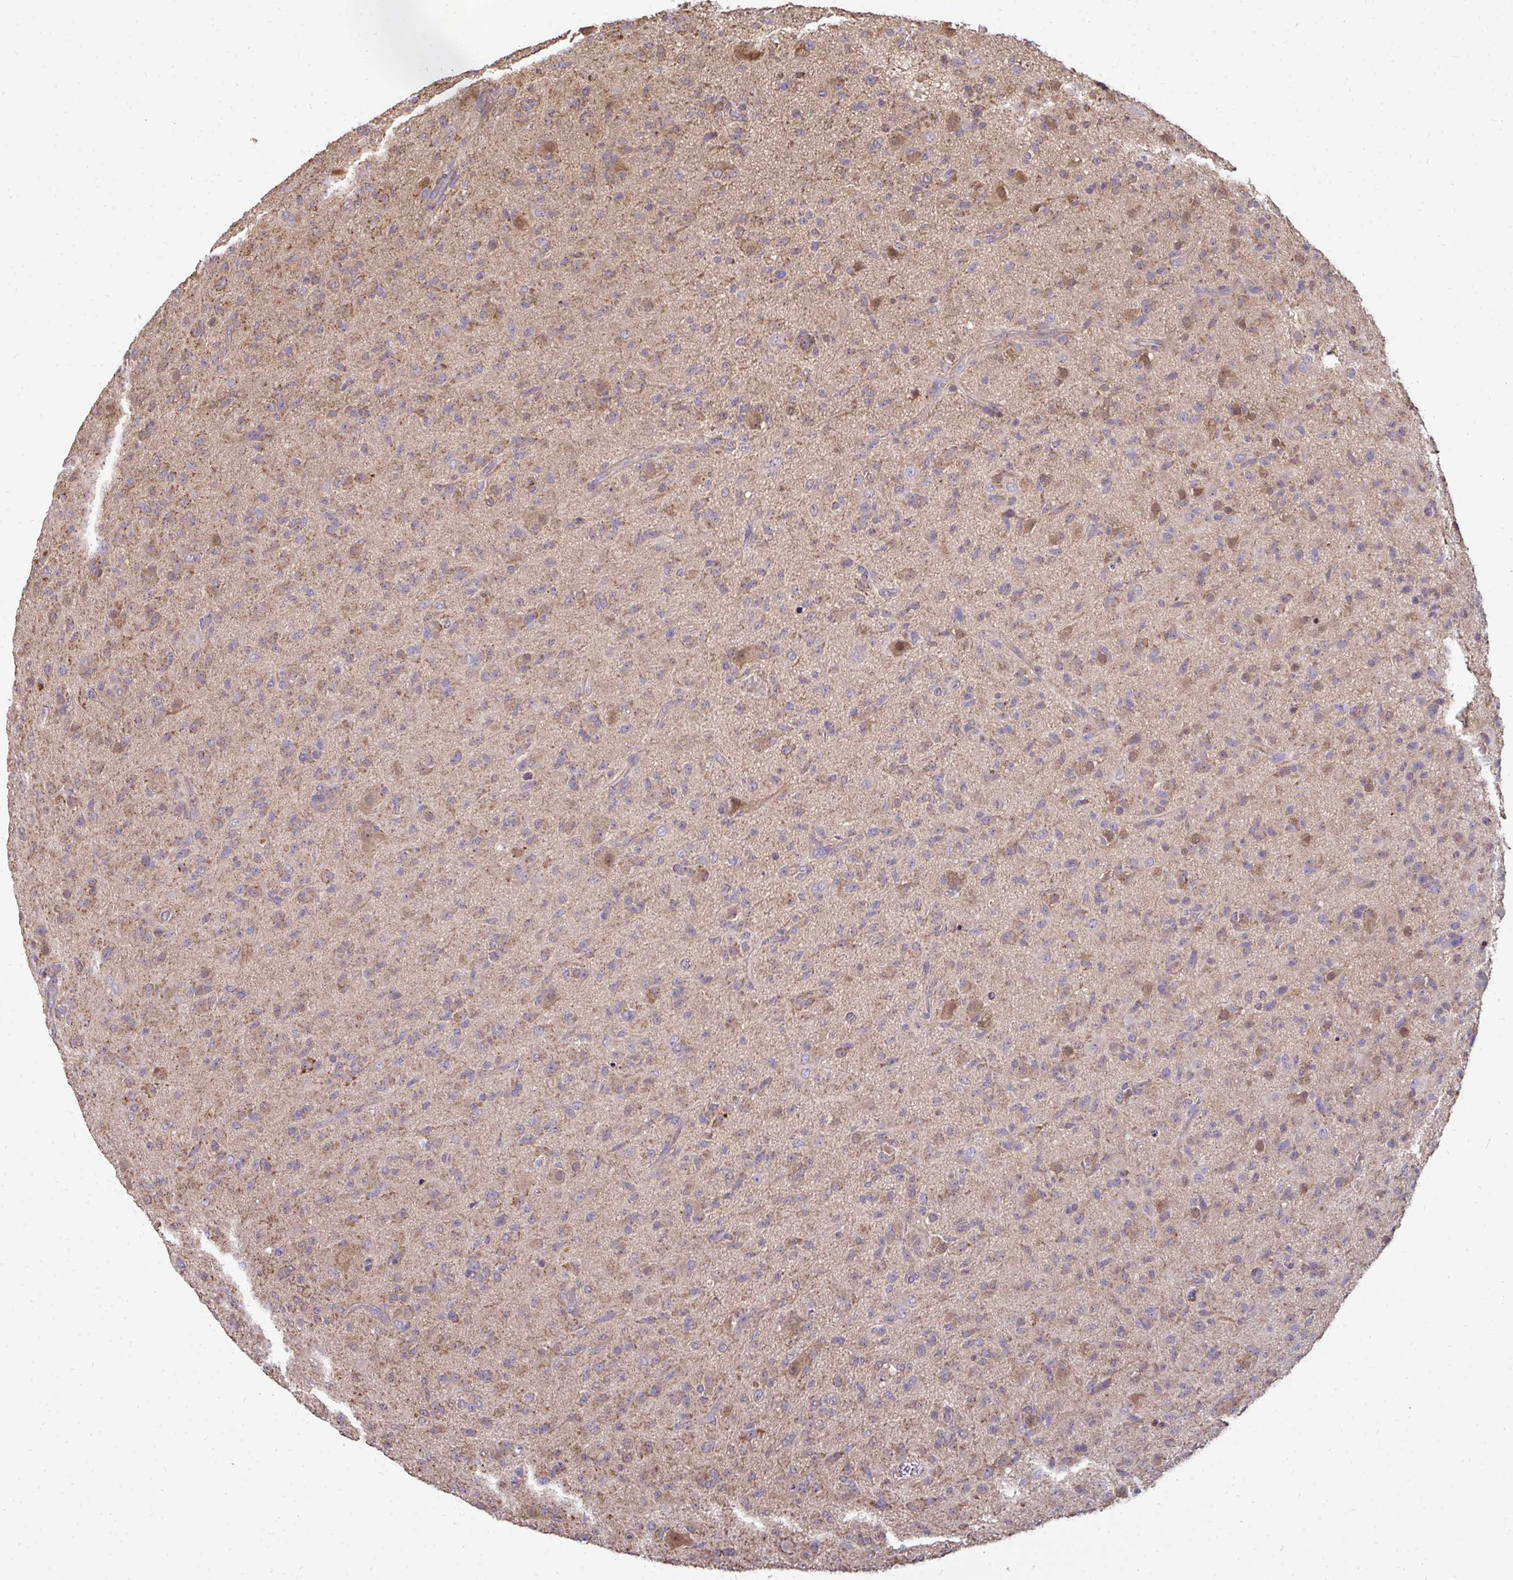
{"staining": {"intensity": "moderate", "quantity": "<25%", "location": "cytoplasmic/membranous"}, "tissue": "glioma", "cell_type": "Tumor cells", "image_type": "cancer", "snomed": [{"axis": "morphology", "description": "Glioma, malignant, Low grade"}, {"axis": "topography", "description": "Brain"}], "caption": "The photomicrograph shows a brown stain indicating the presence of a protein in the cytoplasmic/membranous of tumor cells in malignant glioma (low-grade). Nuclei are stained in blue.", "gene": "DNAJA2", "patient": {"sex": "male", "age": 65}}